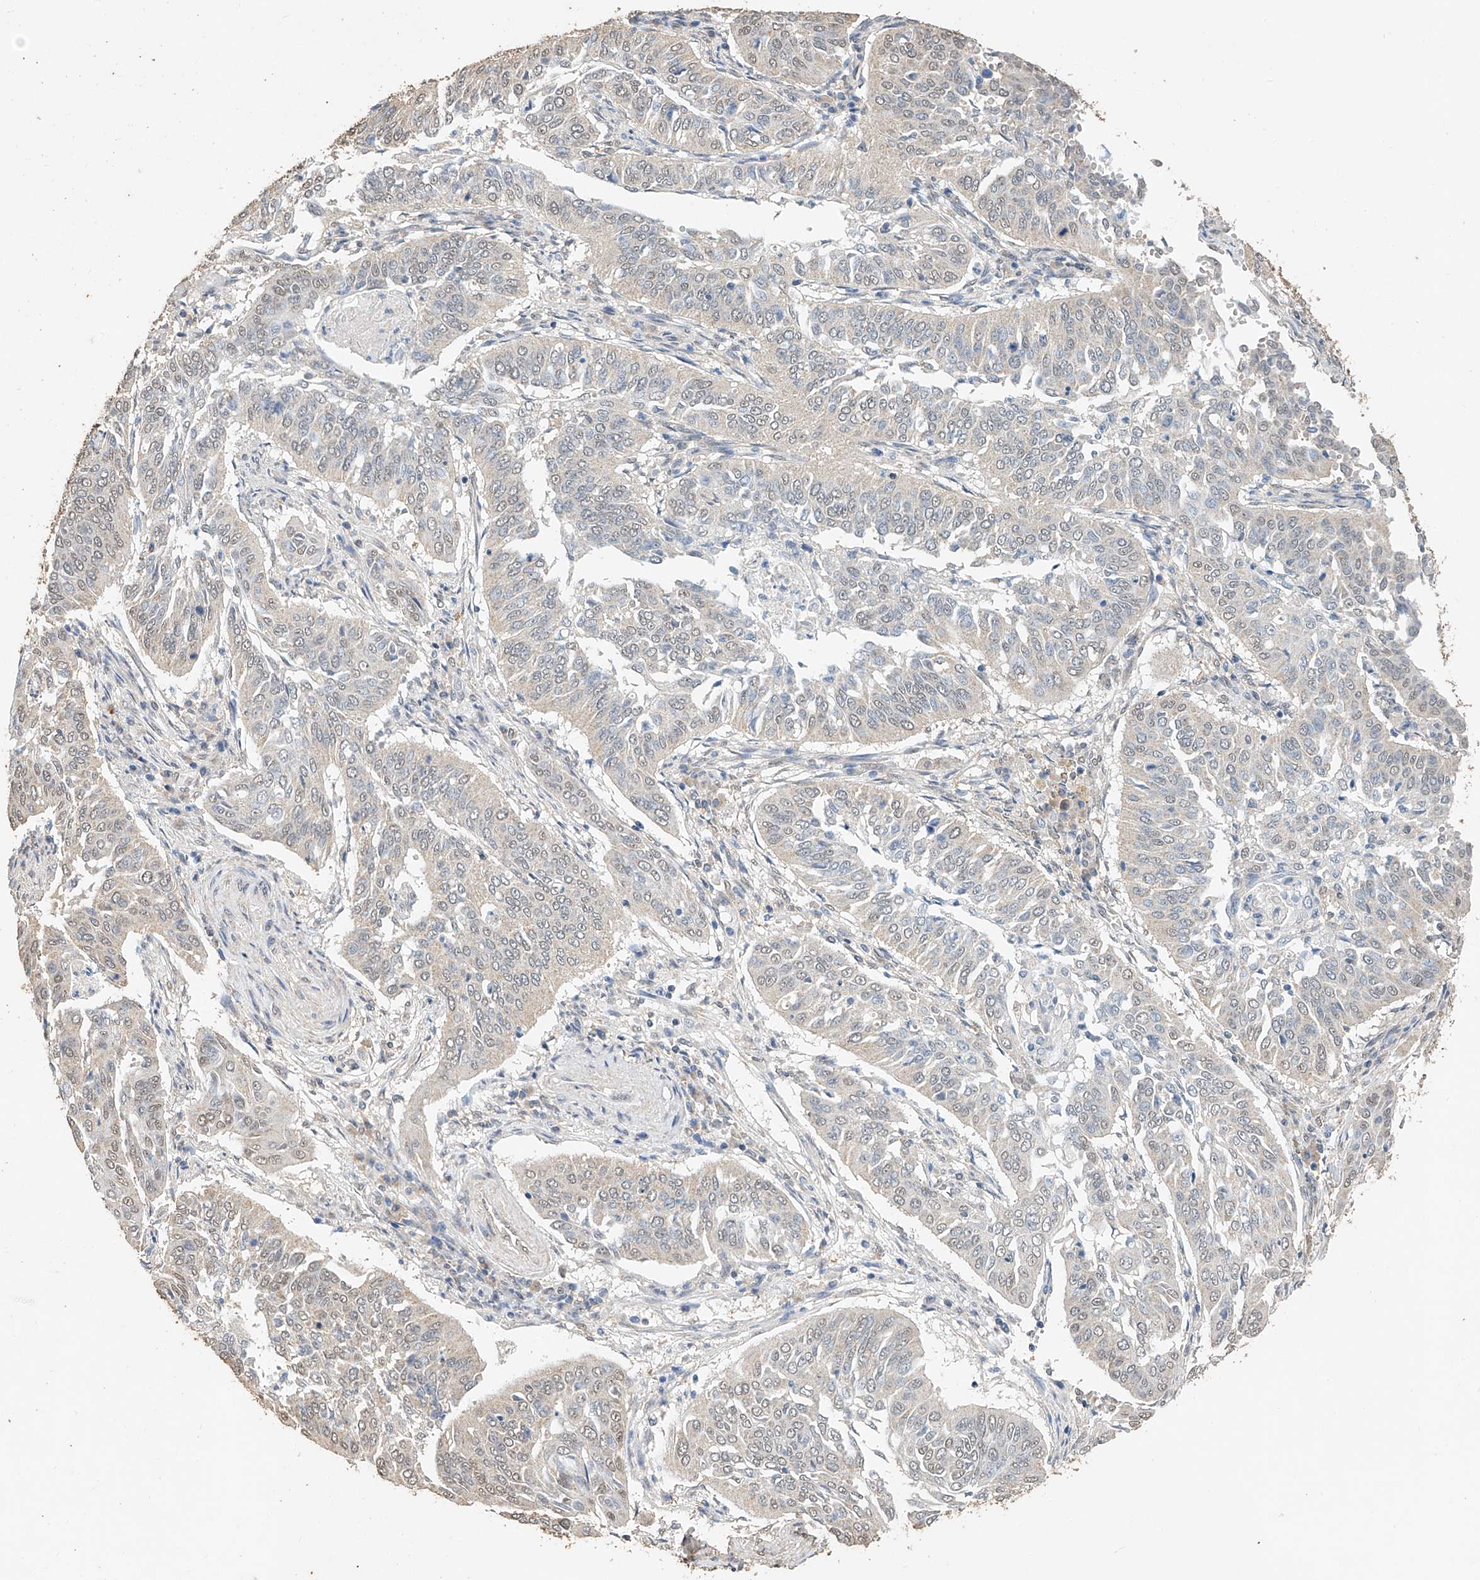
{"staining": {"intensity": "weak", "quantity": "<25%", "location": "cytoplasmic/membranous,nuclear"}, "tissue": "cervical cancer", "cell_type": "Tumor cells", "image_type": "cancer", "snomed": [{"axis": "morphology", "description": "Normal tissue, NOS"}, {"axis": "morphology", "description": "Squamous cell carcinoma, NOS"}, {"axis": "topography", "description": "Cervix"}], "caption": "Tumor cells are negative for brown protein staining in cervical squamous cell carcinoma.", "gene": "CERS4", "patient": {"sex": "female", "age": 39}}